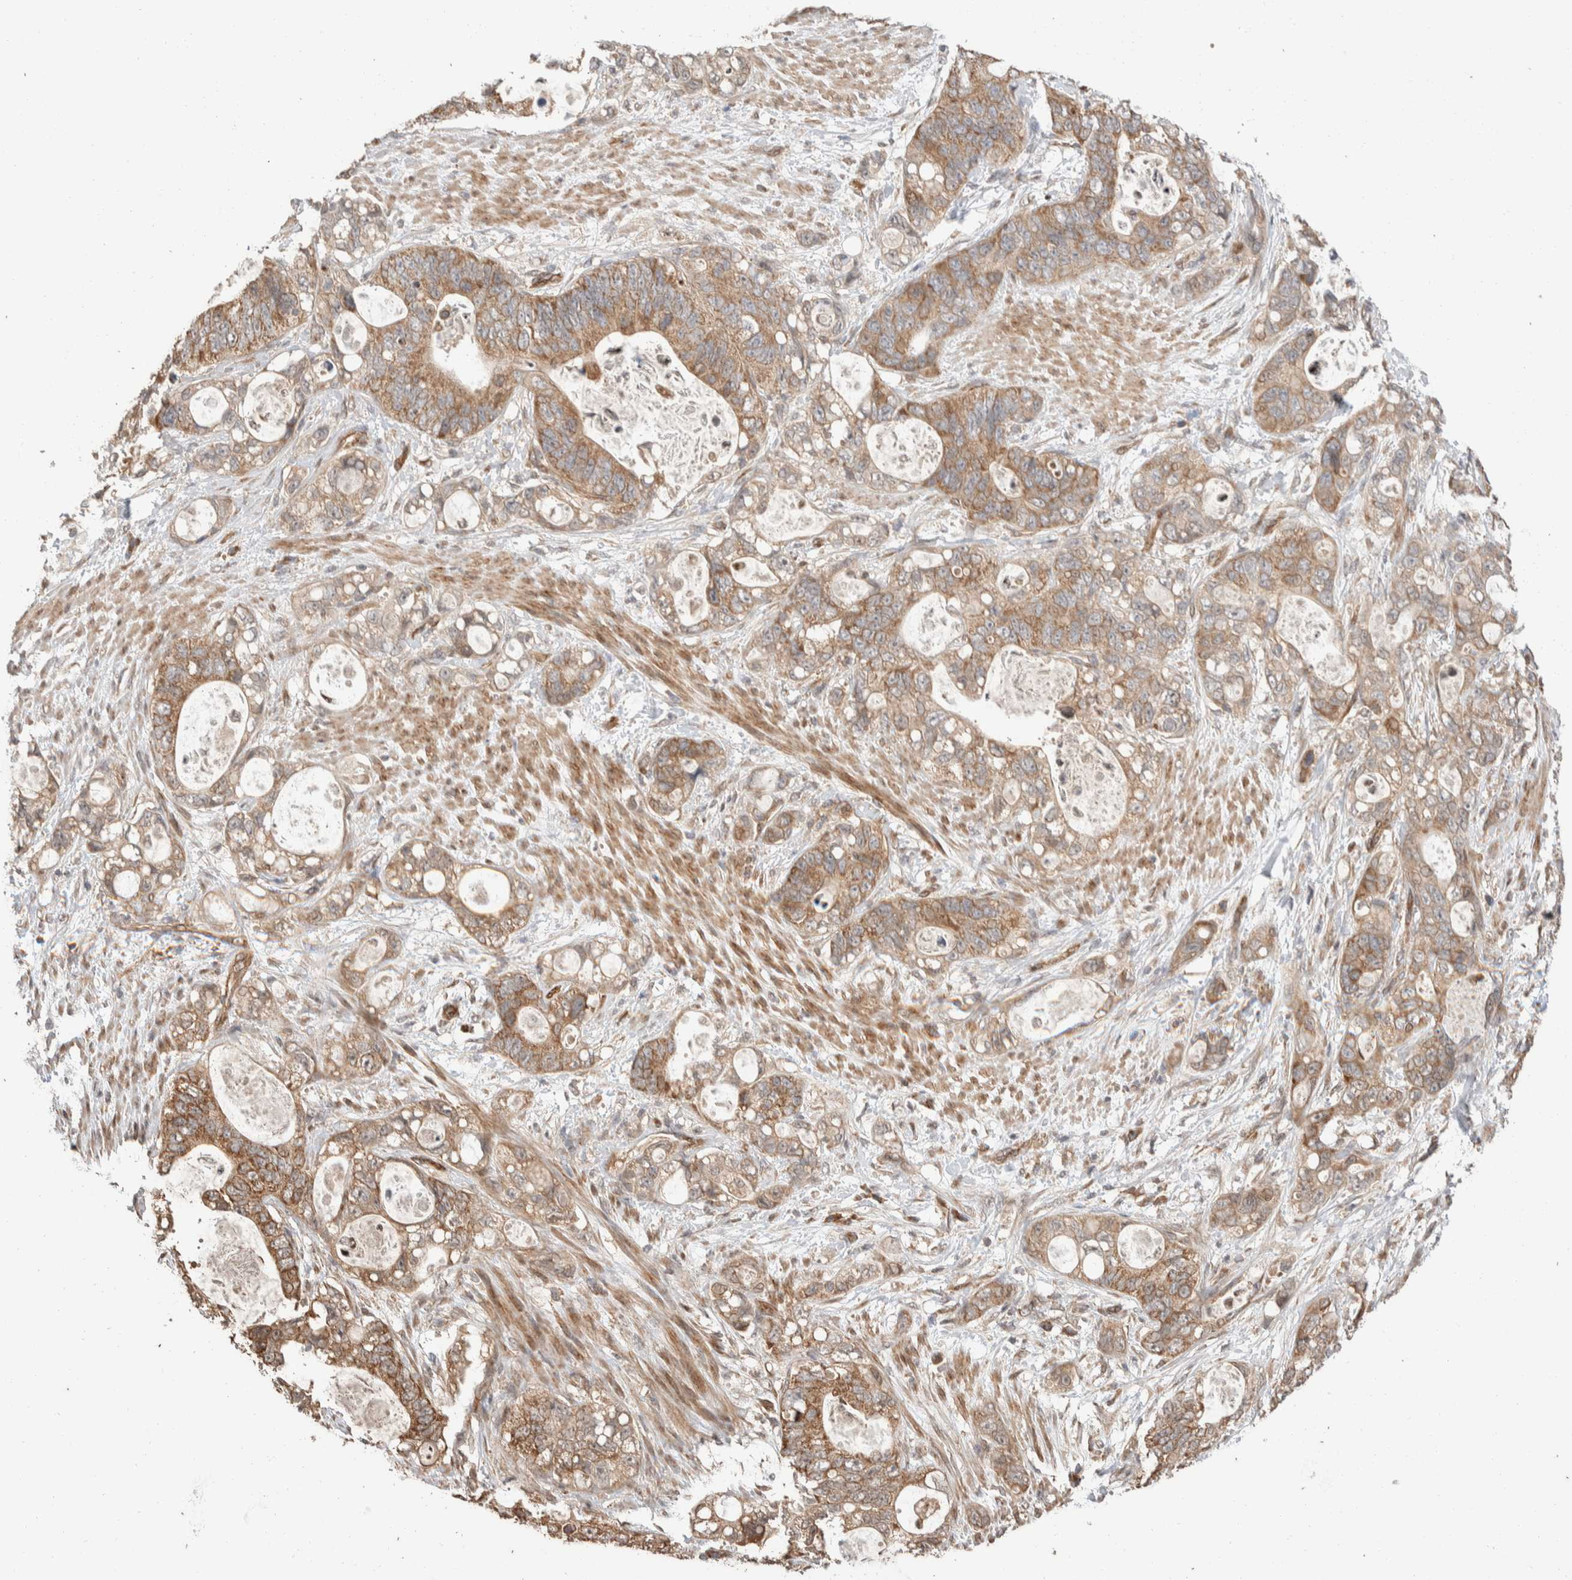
{"staining": {"intensity": "moderate", "quantity": ">75%", "location": "cytoplasmic/membranous"}, "tissue": "stomach cancer", "cell_type": "Tumor cells", "image_type": "cancer", "snomed": [{"axis": "morphology", "description": "Normal tissue, NOS"}, {"axis": "morphology", "description": "Adenocarcinoma, NOS"}, {"axis": "topography", "description": "Stomach"}], "caption": "DAB (3,3'-diaminobenzidine) immunohistochemical staining of human stomach adenocarcinoma shows moderate cytoplasmic/membranous protein expression in about >75% of tumor cells.", "gene": "ERC1", "patient": {"sex": "female", "age": 89}}